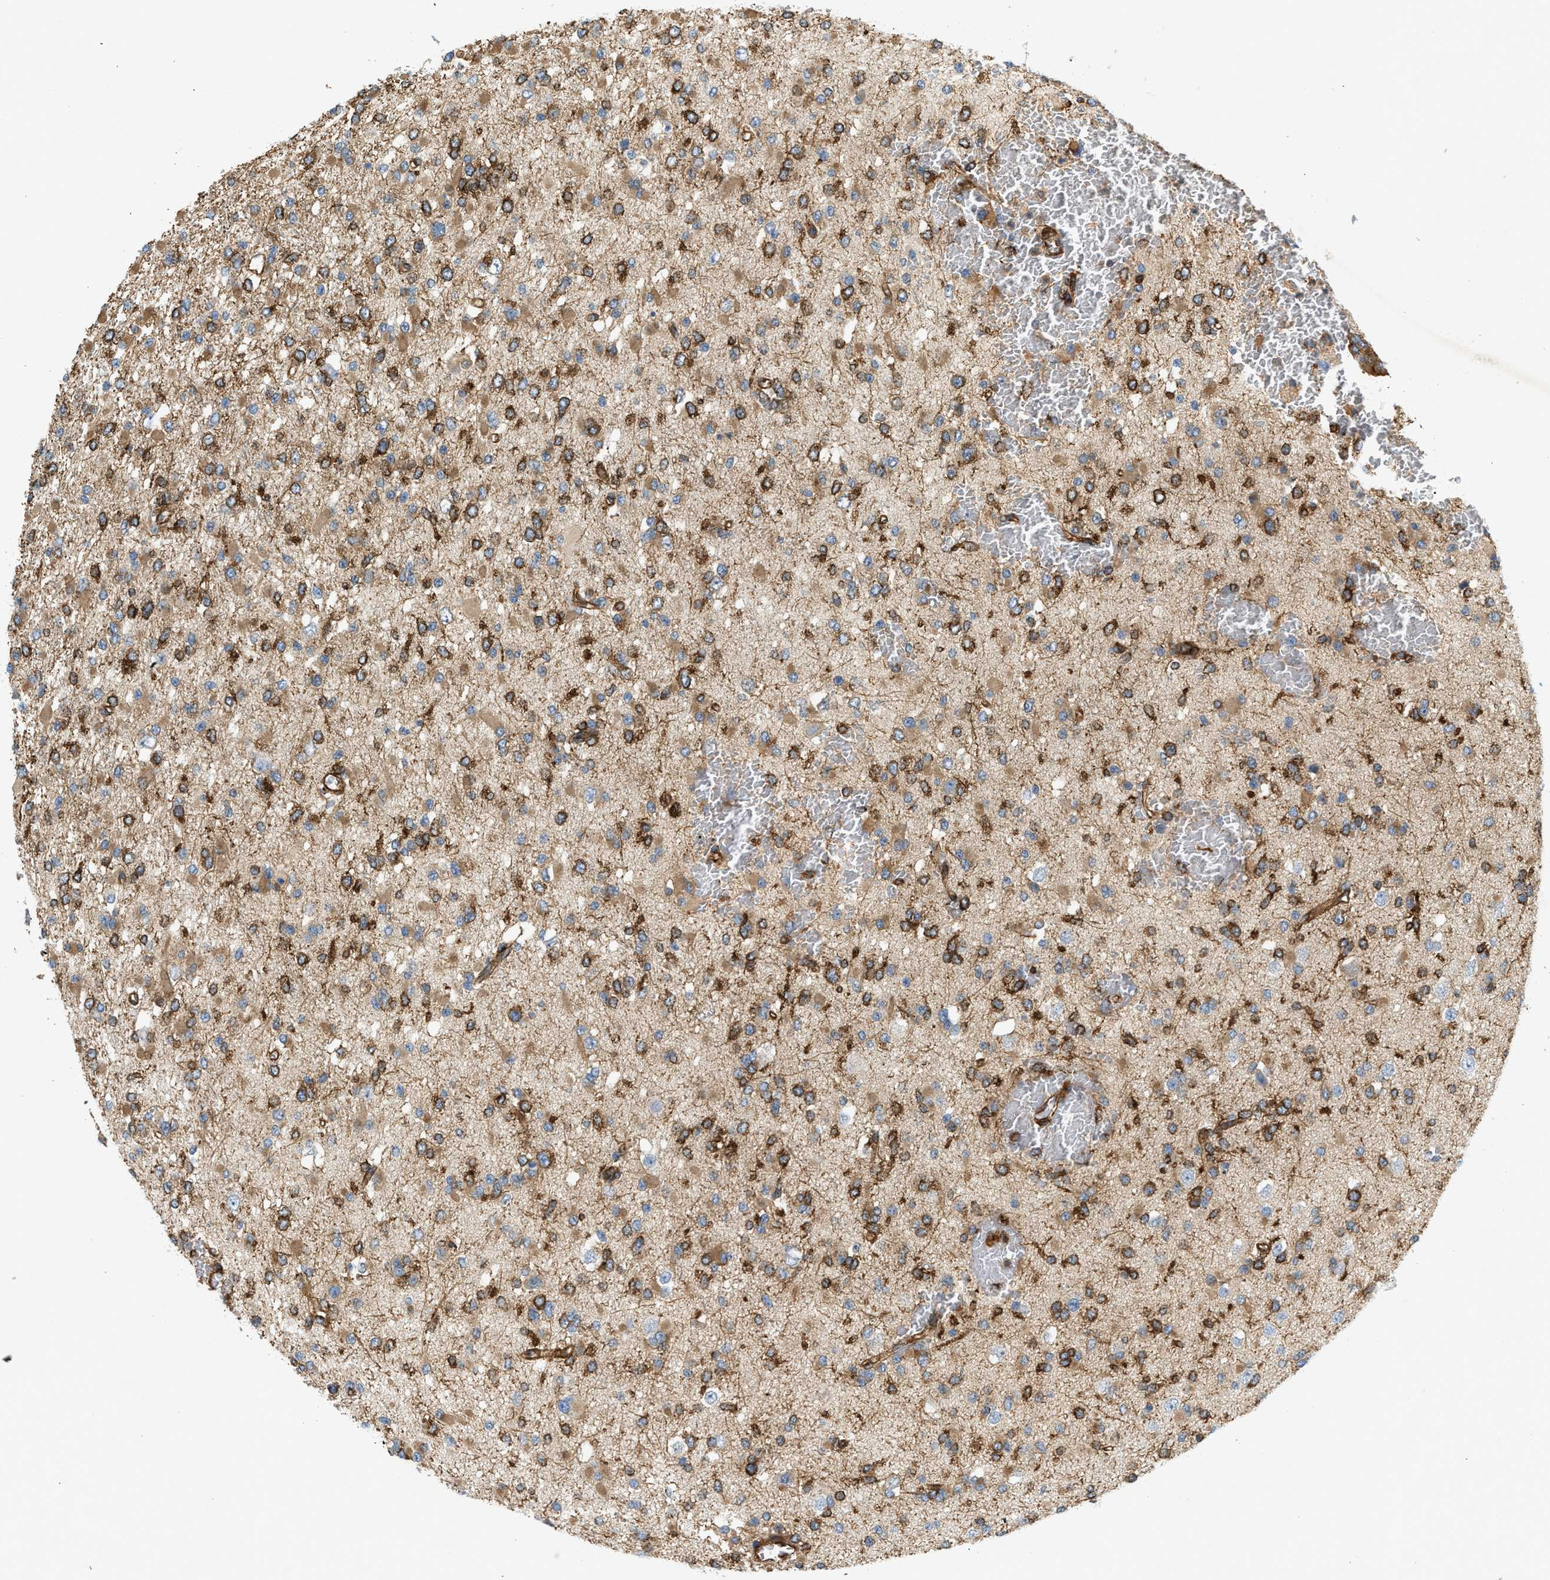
{"staining": {"intensity": "moderate", "quantity": ">75%", "location": "cytoplasmic/membranous"}, "tissue": "glioma", "cell_type": "Tumor cells", "image_type": "cancer", "snomed": [{"axis": "morphology", "description": "Glioma, malignant, Low grade"}, {"axis": "topography", "description": "Brain"}], "caption": "Protein expression analysis of glioma demonstrates moderate cytoplasmic/membranous staining in approximately >75% of tumor cells.", "gene": "HIP1", "patient": {"sex": "female", "age": 22}}